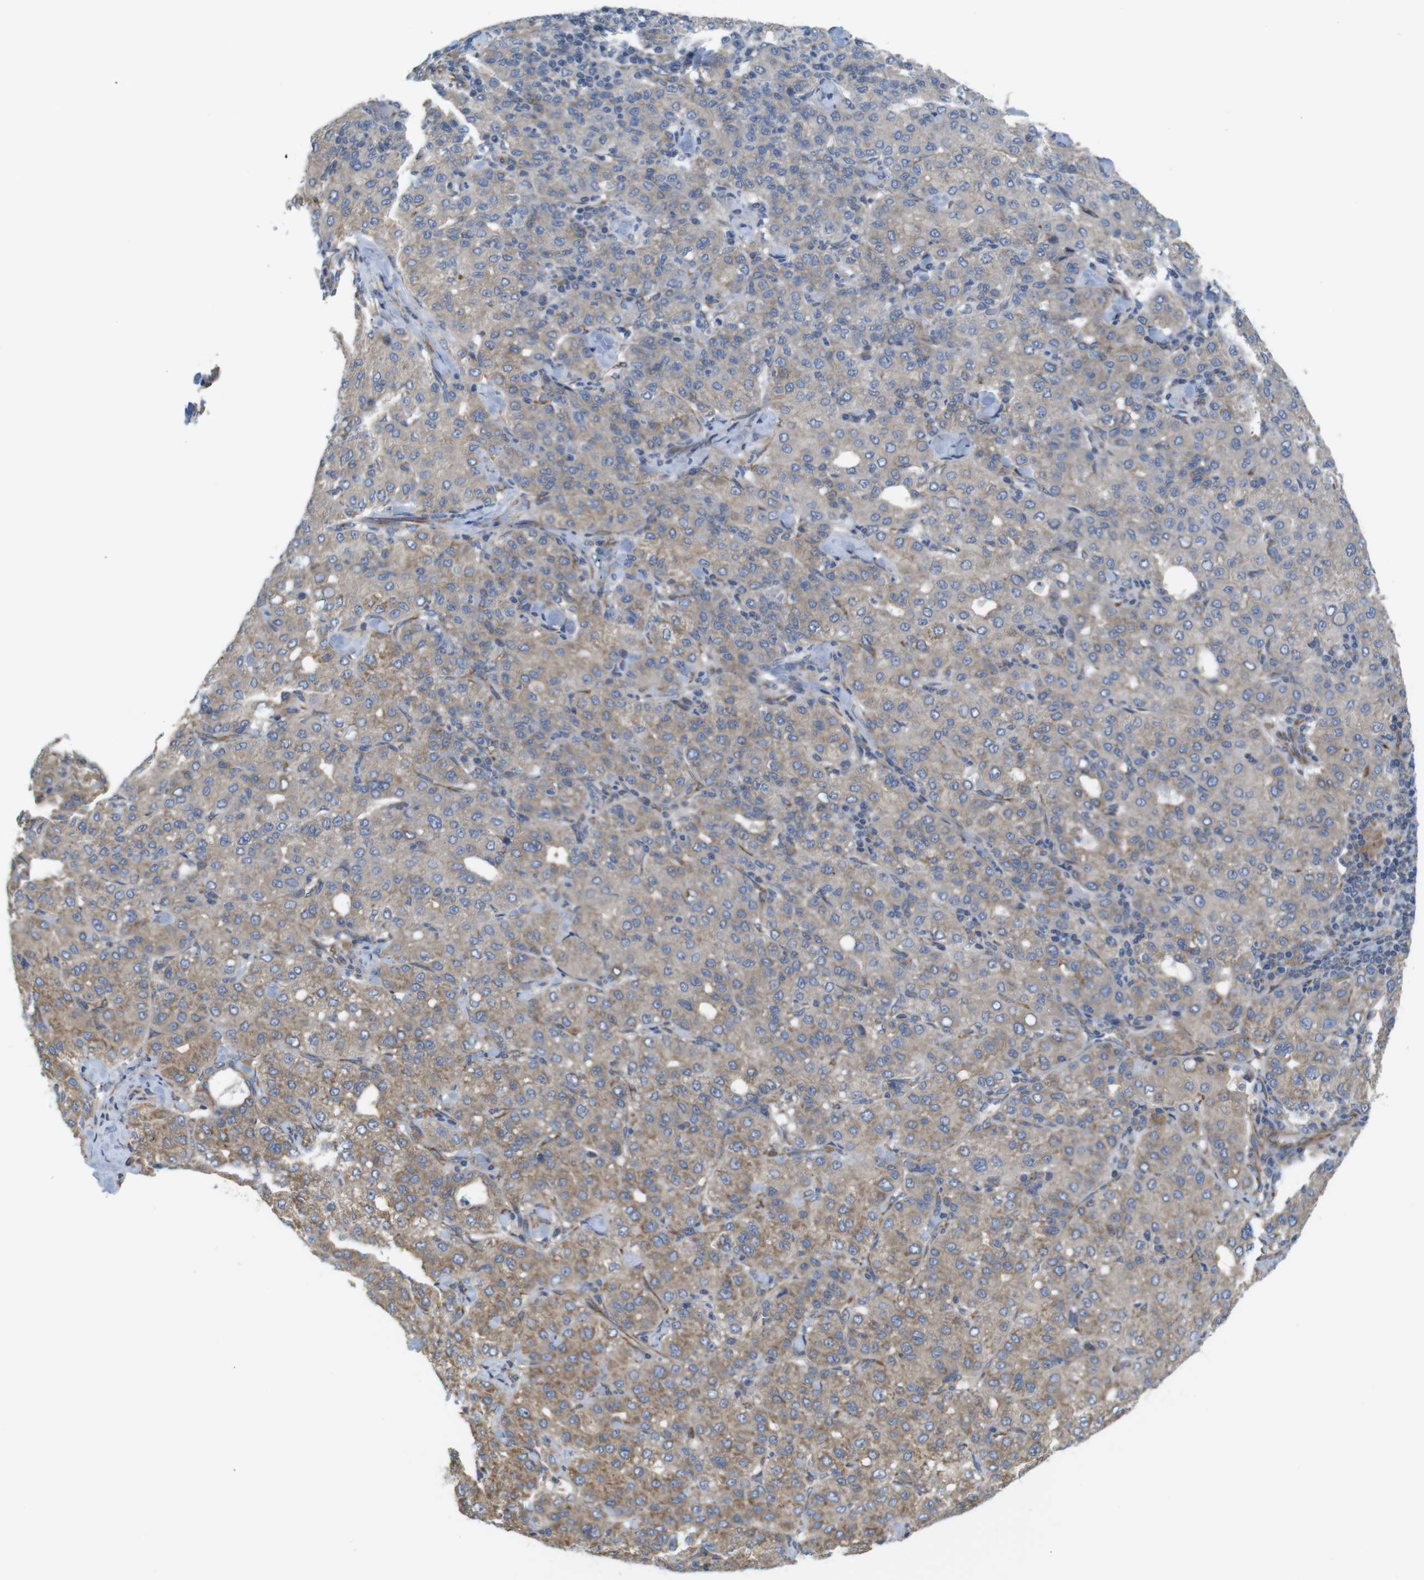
{"staining": {"intensity": "weak", "quantity": "25%-75%", "location": "cytoplasmic/membranous"}, "tissue": "liver cancer", "cell_type": "Tumor cells", "image_type": "cancer", "snomed": [{"axis": "morphology", "description": "Carcinoma, Hepatocellular, NOS"}, {"axis": "topography", "description": "Liver"}], "caption": "A low amount of weak cytoplasmic/membranous staining is appreciated in approximately 25%-75% of tumor cells in liver cancer tissue.", "gene": "PCNX2", "patient": {"sex": "male", "age": 65}}